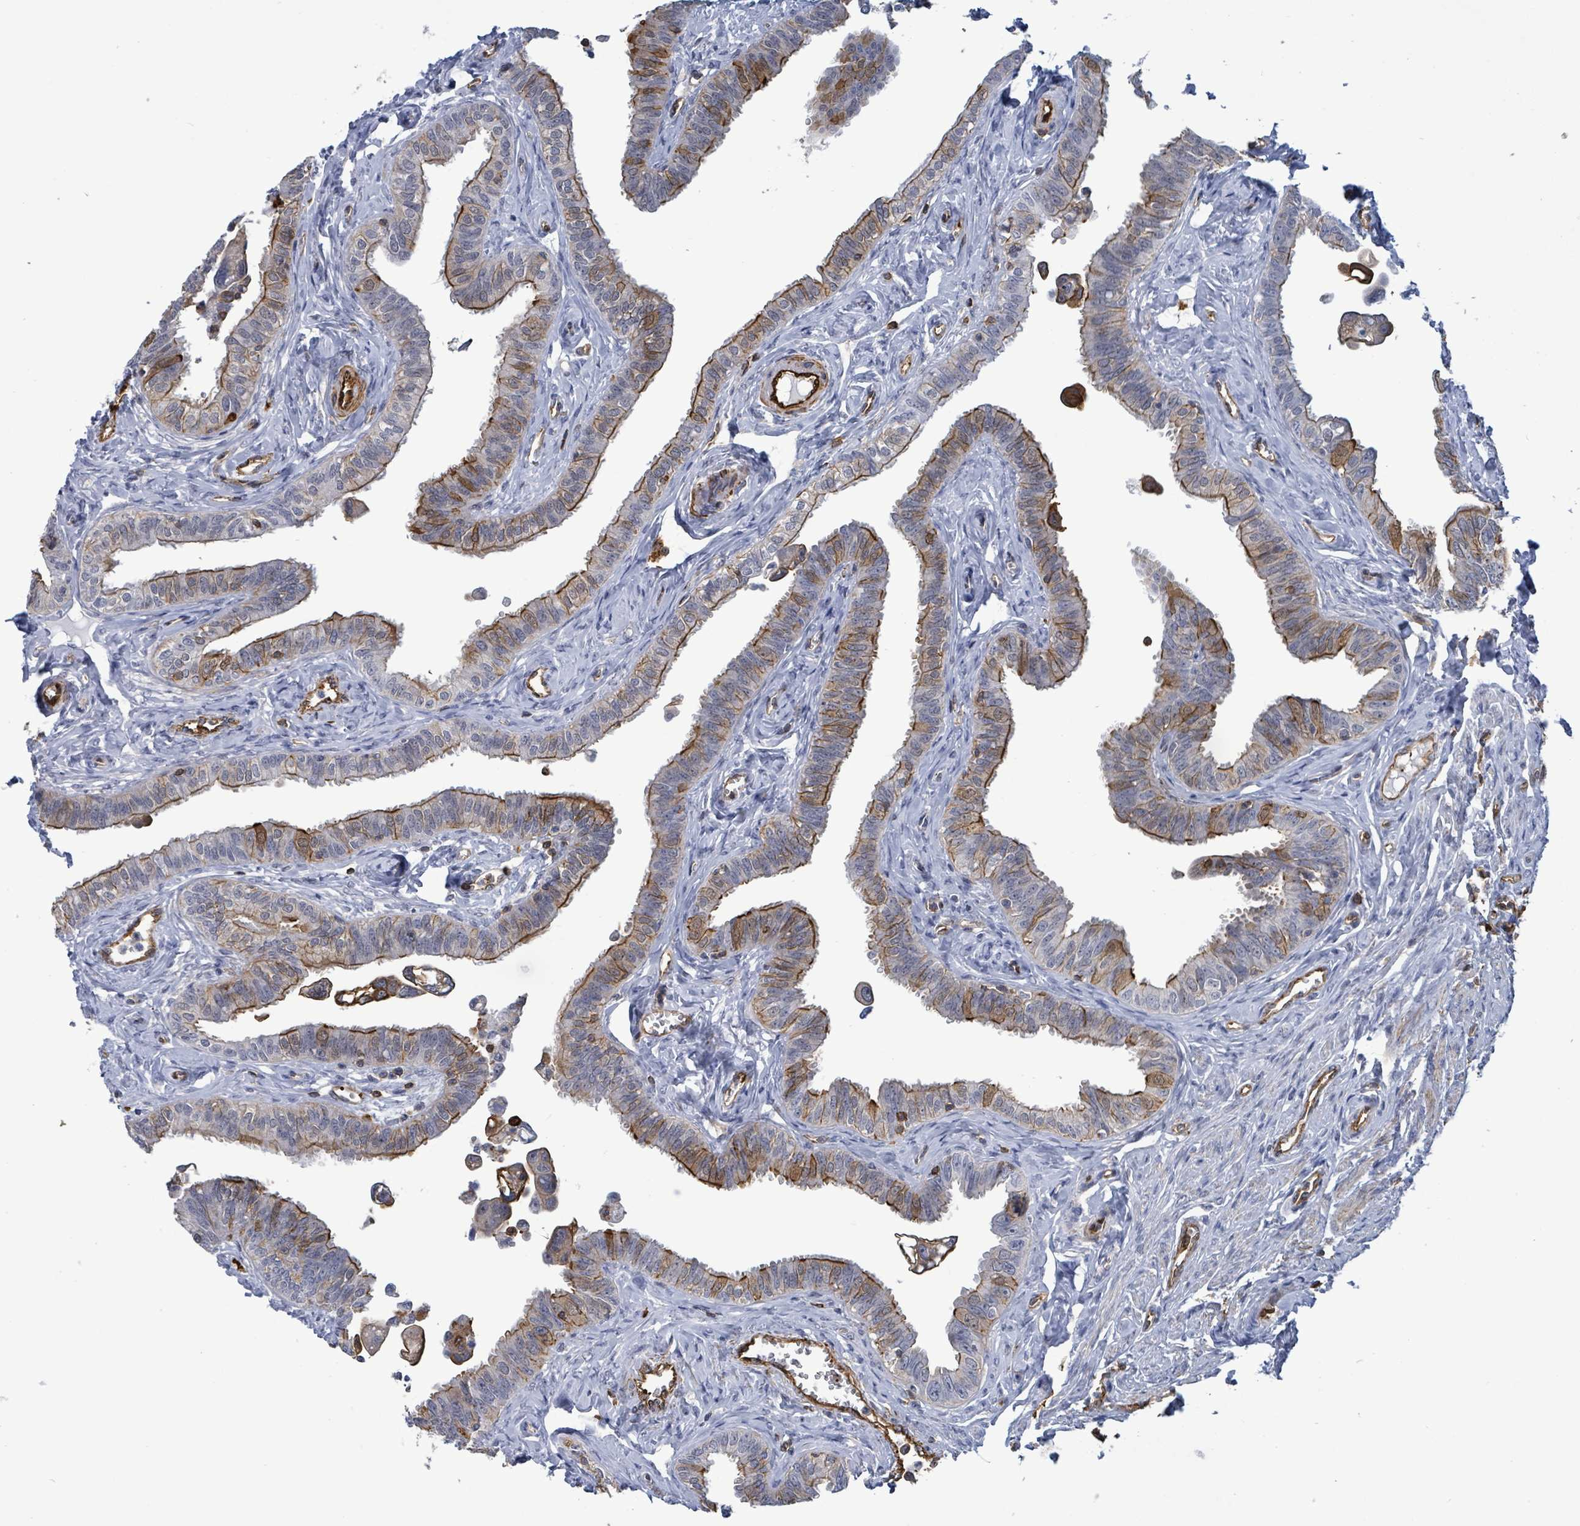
{"staining": {"intensity": "moderate", "quantity": "25%-75%", "location": "cytoplasmic/membranous"}, "tissue": "fallopian tube", "cell_type": "Glandular cells", "image_type": "normal", "snomed": [{"axis": "morphology", "description": "Normal tissue, NOS"}, {"axis": "morphology", "description": "Carcinoma, NOS"}, {"axis": "topography", "description": "Fallopian tube"}, {"axis": "topography", "description": "Ovary"}], "caption": "Human fallopian tube stained for a protein (brown) demonstrates moderate cytoplasmic/membranous positive expression in approximately 25%-75% of glandular cells.", "gene": "PRKRIP1", "patient": {"sex": "female", "age": 59}}